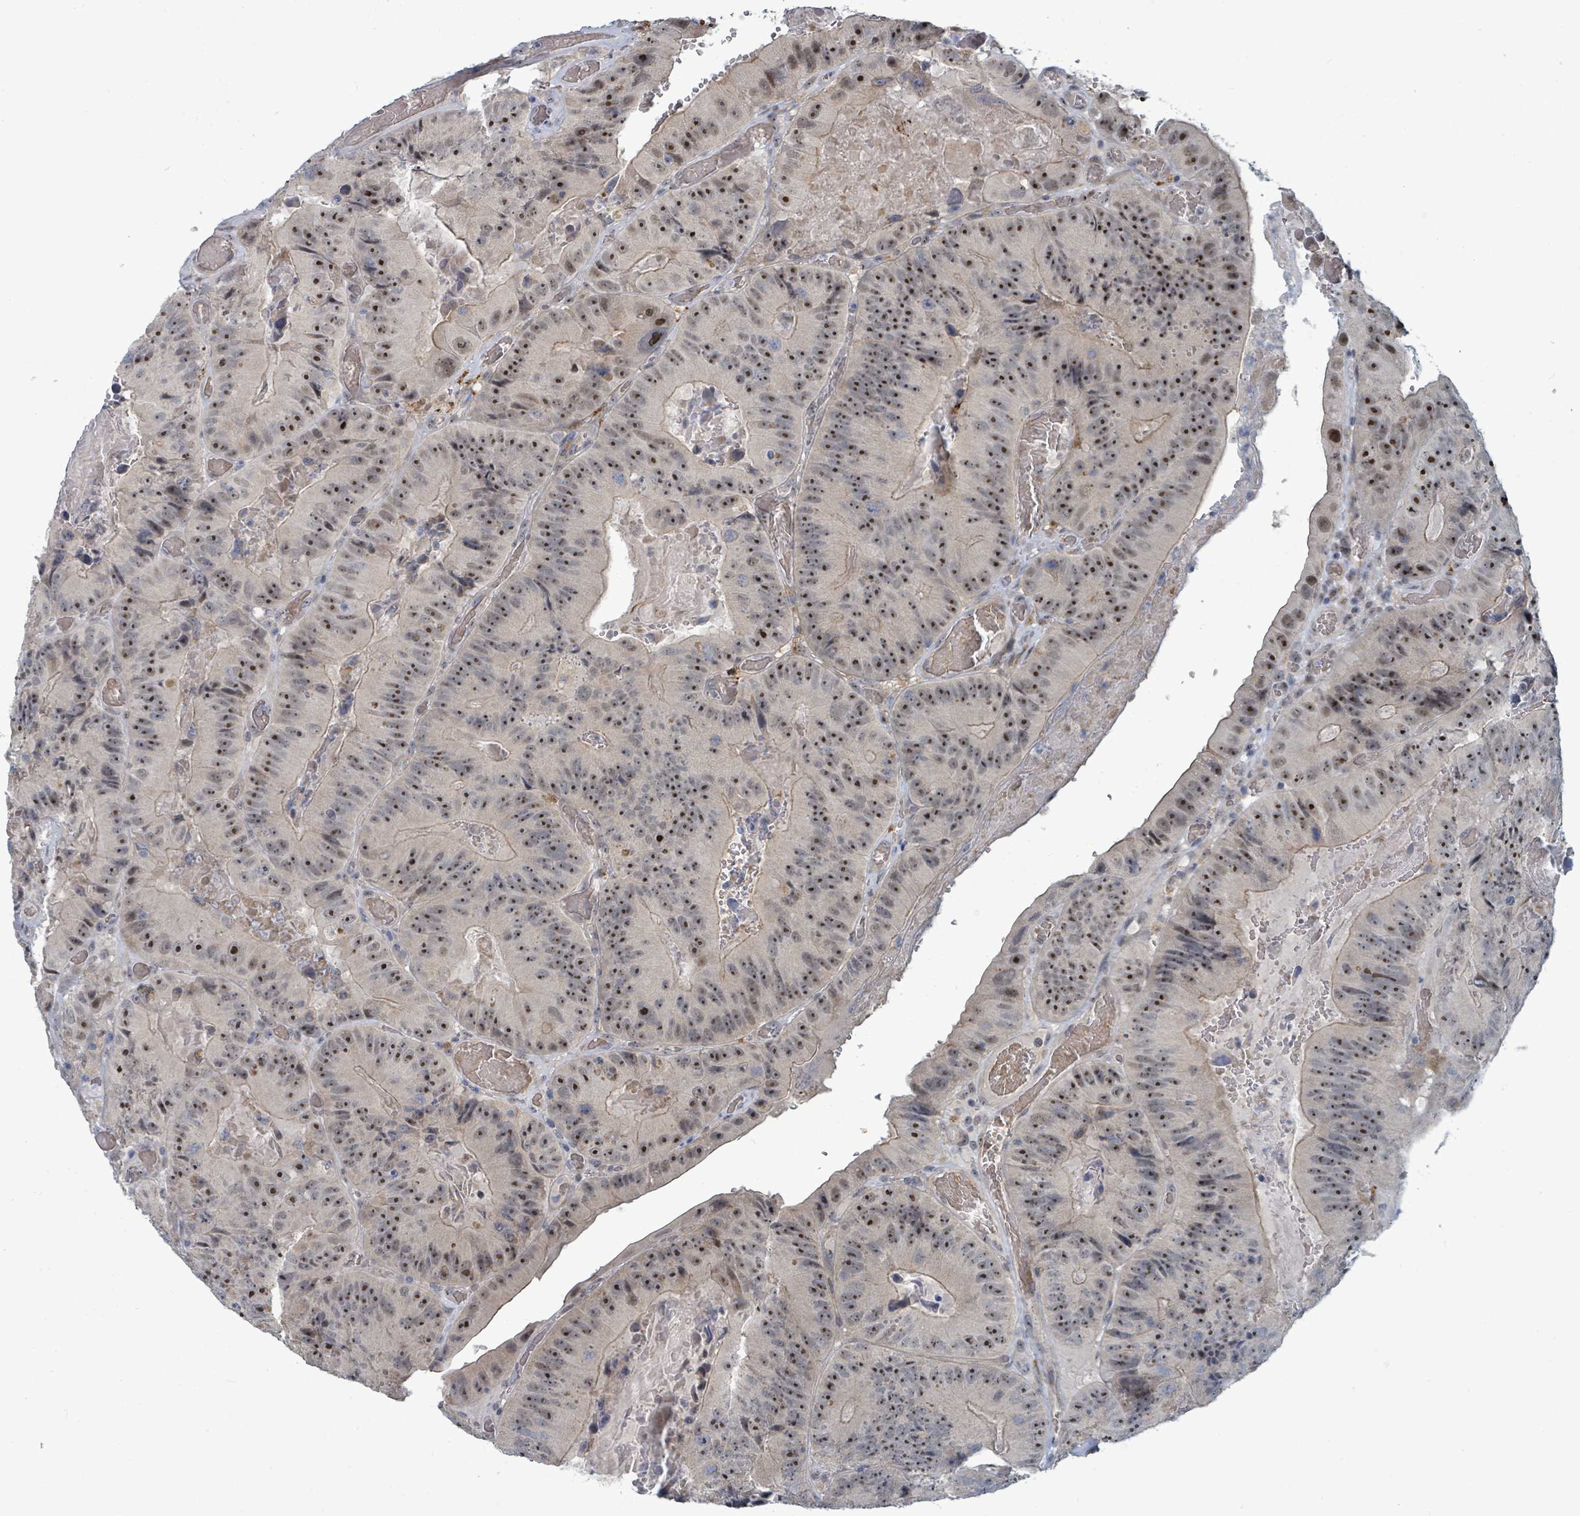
{"staining": {"intensity": "strong", "quantity": "25%-75%", "location": "cytoplasmic/membranous,nuclear"}, "tissue": "colorectal cancer", "cell_type": "Tumor cells", "image_type": "cancer", "snomed": [{"axis": "morphology", "description": "Adenocarcinoma, NOS"}, {"axis": "topography", "description": "Colon"}], "caption": "Strong cytoplasmic/membranous and nuclear protein positivity is seen in about 25%-75% of tumor cells in colorectal cancer (adenocarcinoma).", "gene": "TRDMT1", "patient": {"sex": "female", "age": 86}}